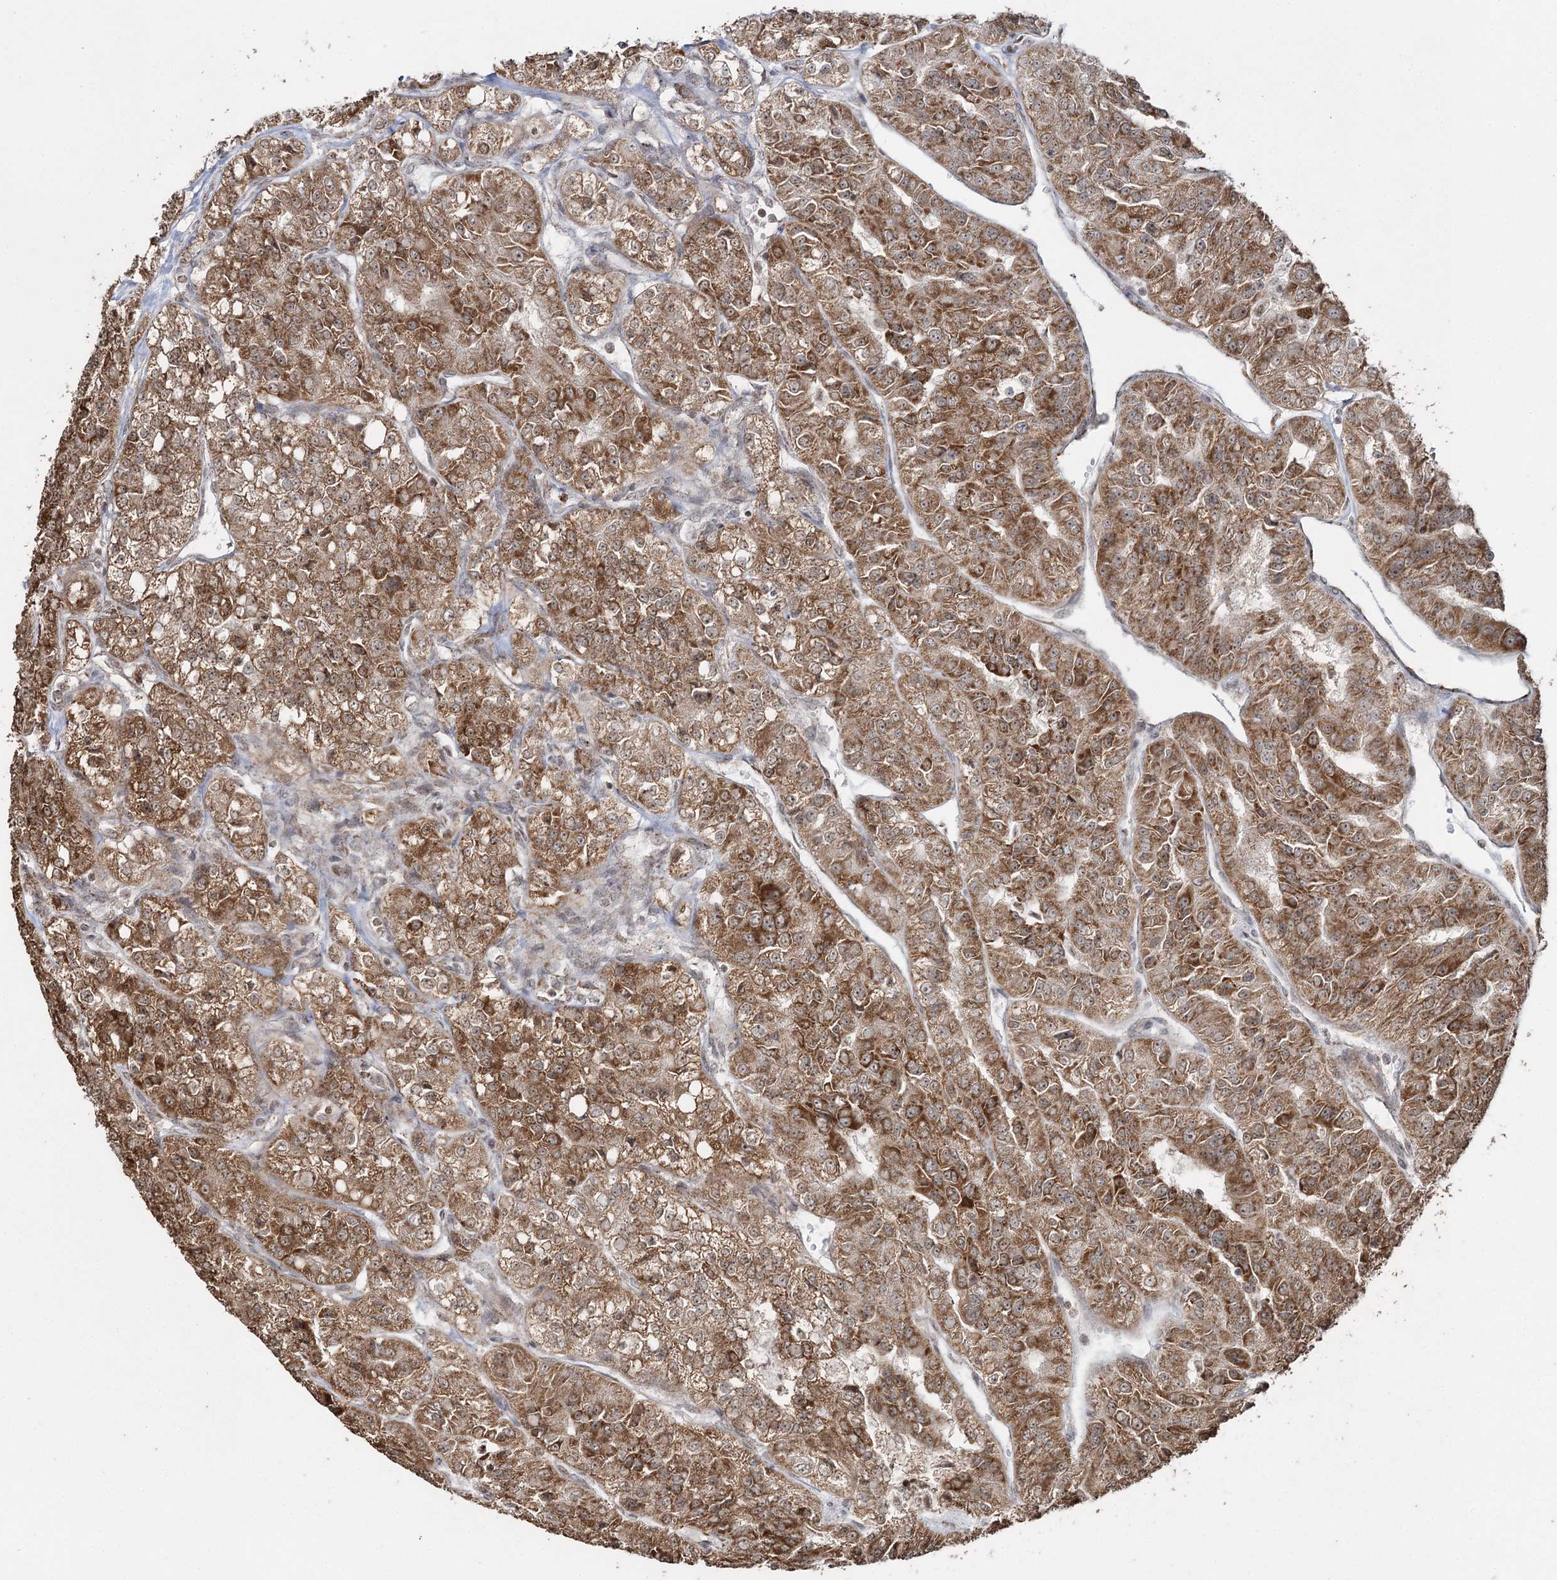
{"staining": {"intensity": "strong", "quantity": ">75%", "location": "cytoplasmic/membranous"}, "tissue": "renal cancer", "cell_type": "Tumor cells", "image_type": "cancer", "snomed": [{"axis": "morphology", "description": "Adenocarcinoma, NOS"}, {"axis": "topography", "description": "Kidney"}], "caption": "IHC (DAB) staining of renal cancer exhibits strong cytoplasmic/membranous protein positivity in about >75% of tumor cells. (Brightfield microscopy of DAB IHC at high magnification).", "gene": "PDHX", "patient": {"sex": "female", "age": 63}}